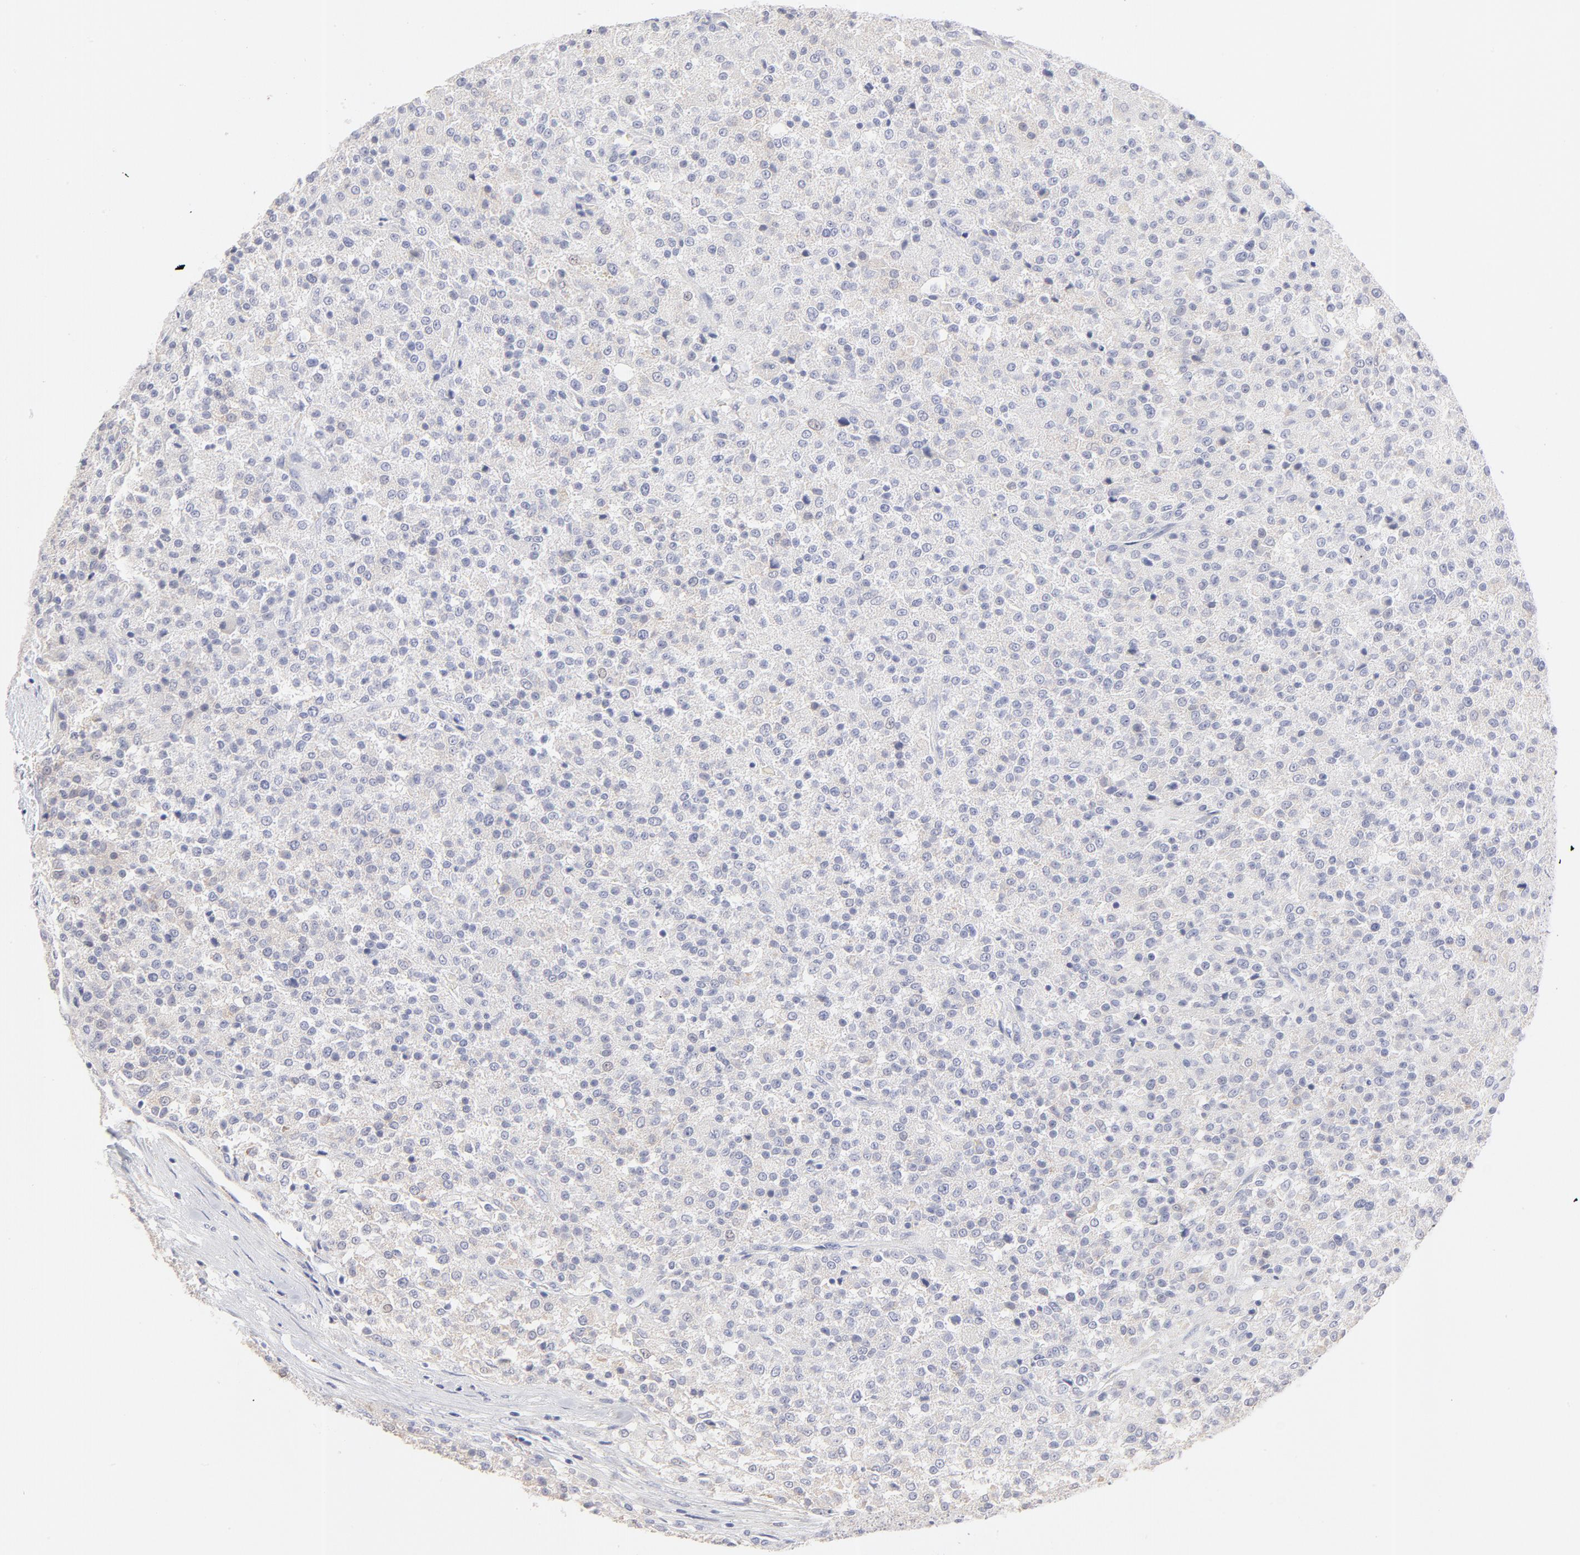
{"staining": {"intensity": "weak", "quantity": ">75%", "location": "cytoplasmic/membranous"}, "tissue": "testis cancer", "cell_type": "Tumor cells", "image_type": "cancer", "snomed": [{"axis": "morphology", "description": "Seminoma, NOS"}, {"axis": "topography", "description": "Testis"}], "caption": "A low amount of weak cytoplasmic/membranous staining is present in about >75% of tumor cells in seminoma (testis) tissue.", "gene": "TST", "patient": {"sex": "male", "age": 59}}